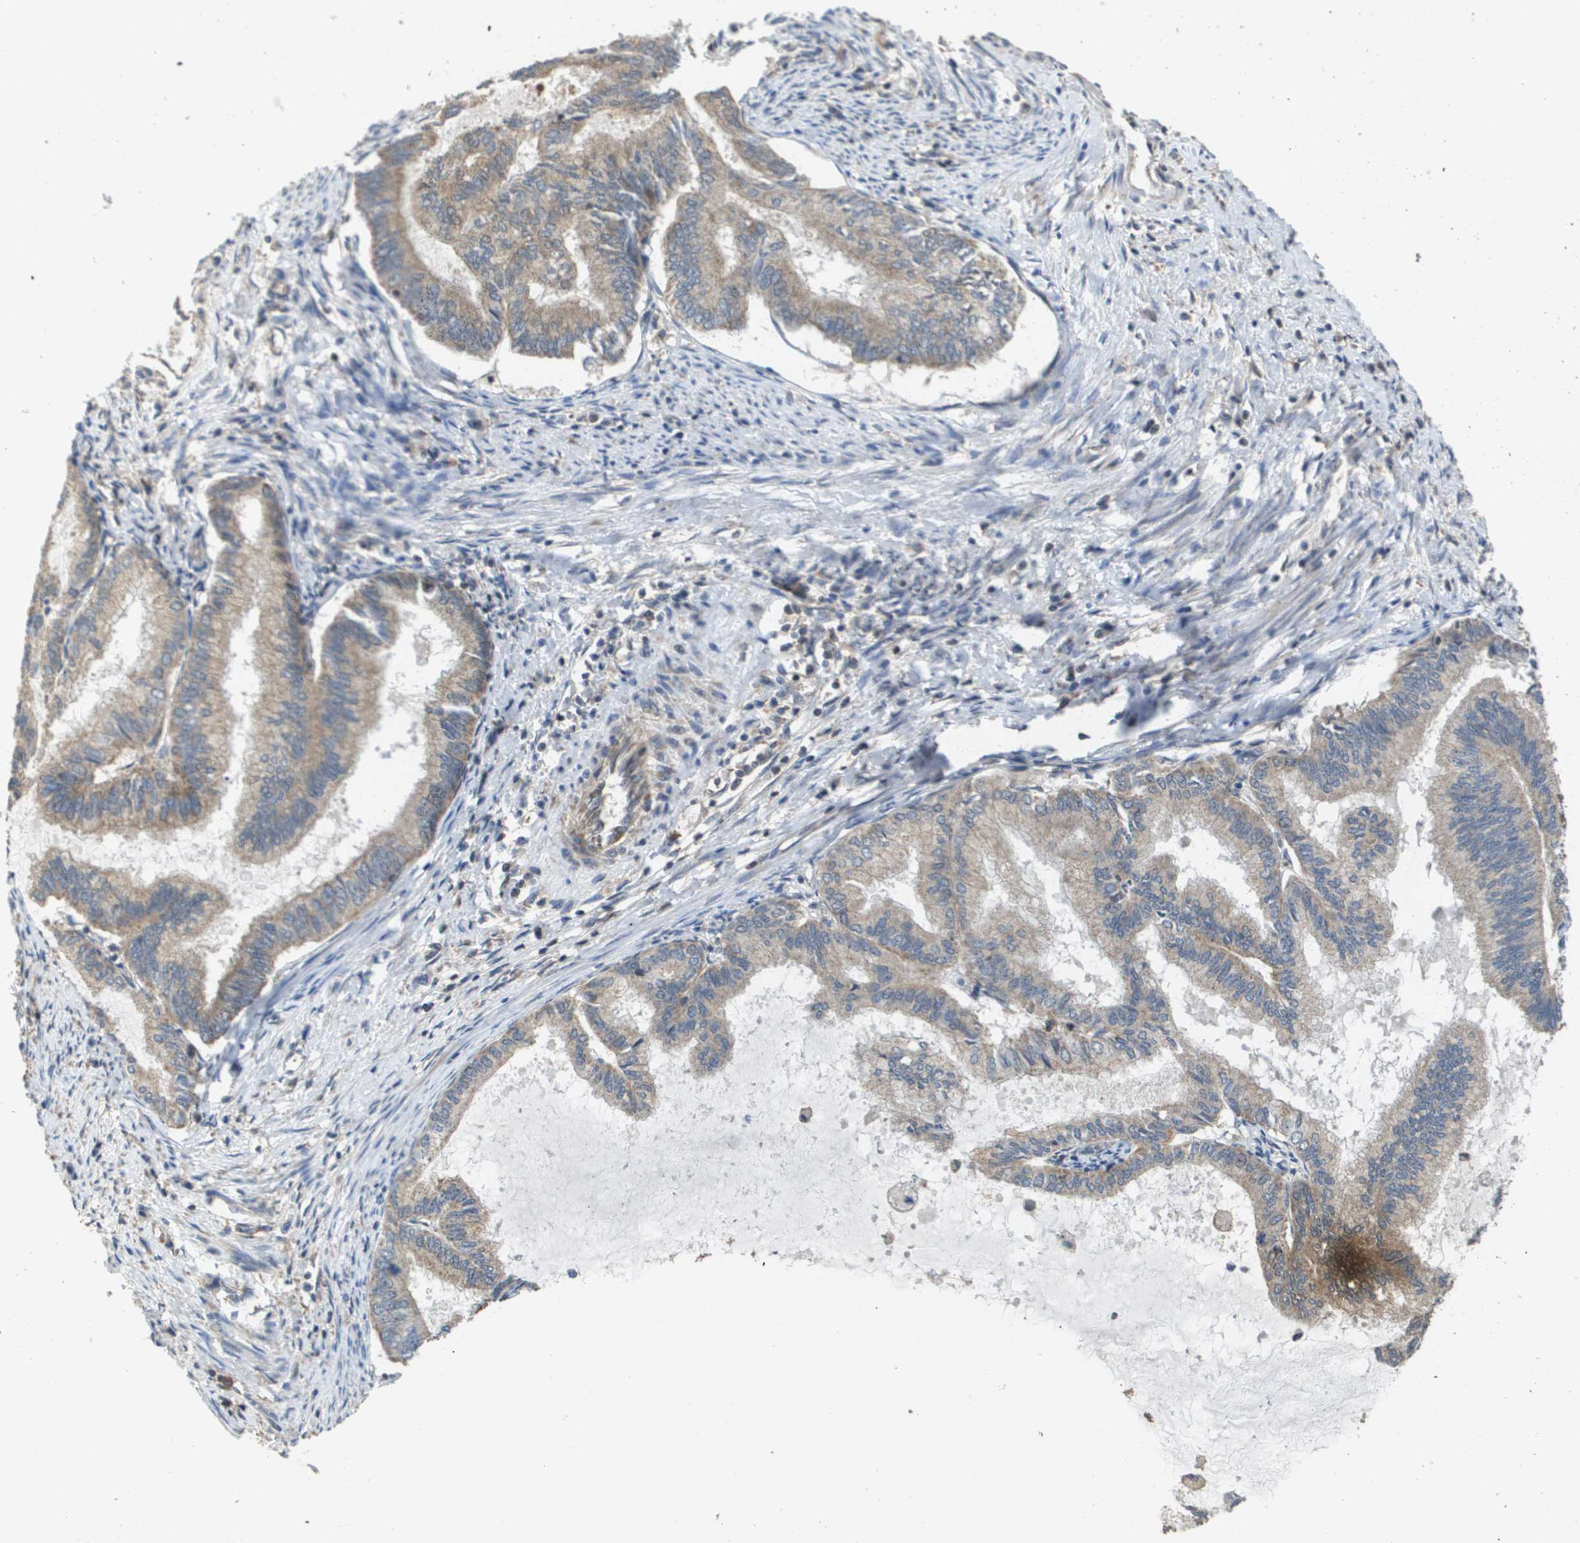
{"staining": {"intensity": "weak", "quantity": ">75%", "location": "cytoplasmic/membranous"}, "tissue": "endometrial cancer", "cell_type": "Tumor cells", "image_type": "cancer", "snomed": [{"axis": "morphology", "description": "Adenocarcinoma, NOS"}, {"axis": "topography", "description": "Endometrium"}], "caption": "A brown stain labels weak cytoplasmic/membranous positivity of a protein in human endometrial cancer (adenocarcinoma) tumor cells.", "gene": "RBM38", "patient": {"sex": "female", "age": 86}}